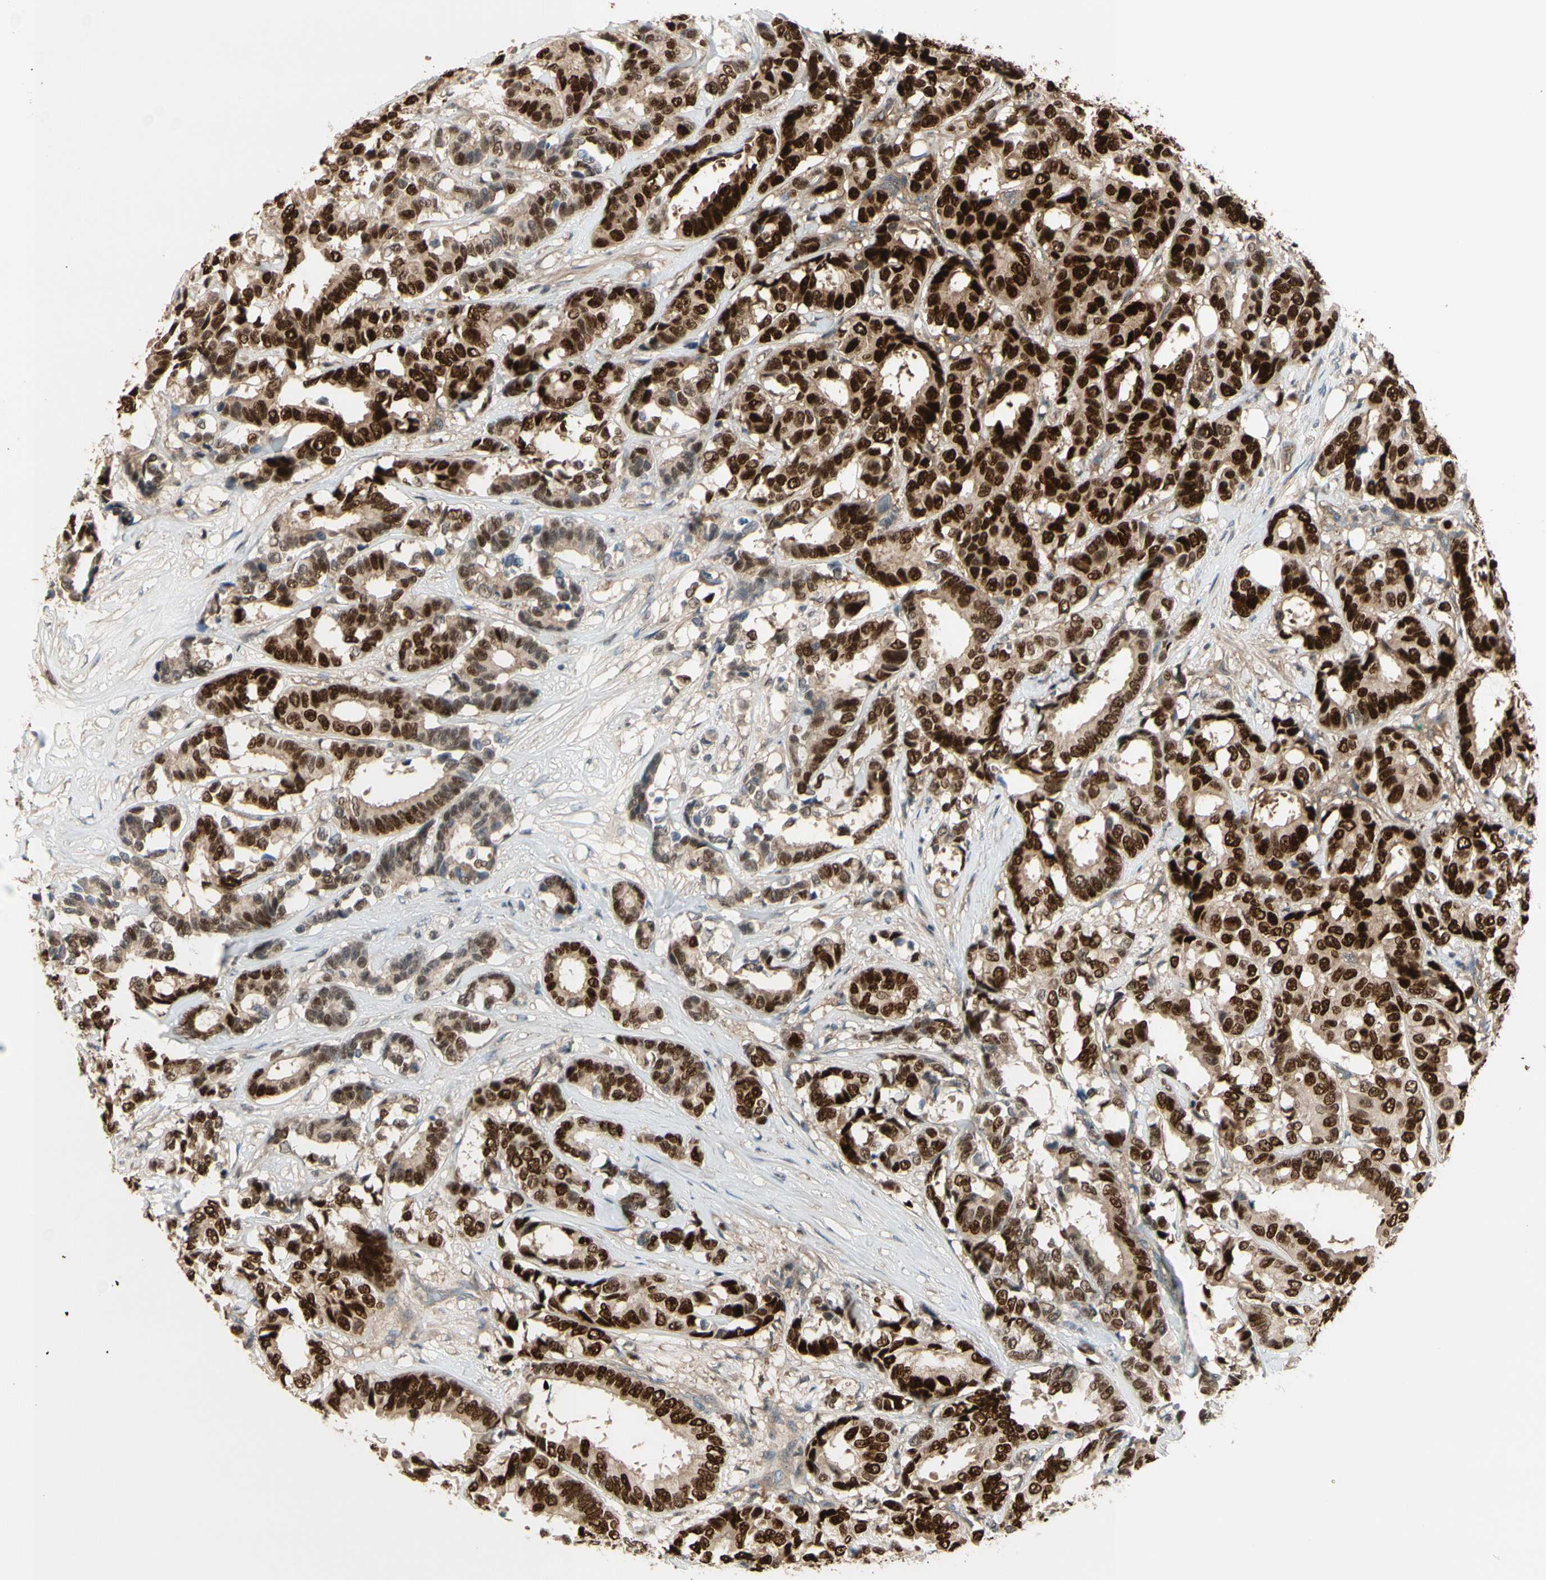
{"staining": {"intensity": "strong", "quantity": ">75%", "location": "cytoplasmic/membranous,nuclear"}, "tissue": "breast cancer", "cell_type": "Tumor cells", "image_type": "cancer", "snomed": [{"axis": "morphology", "description": "Duct carcinoma"}, {"axis": "topography", "description": "Breast"}], "caption": "Immunohistochemical staining of invasive ductal carcinoma (breast) reveals high levels of strong cytoplasmic/membranous and nuclear protein expression in approximately >75% of tumor cells. Nuclei are stained in blue.", "gene": "NFYA", "patient": {"sex": "female", "age": 87}}